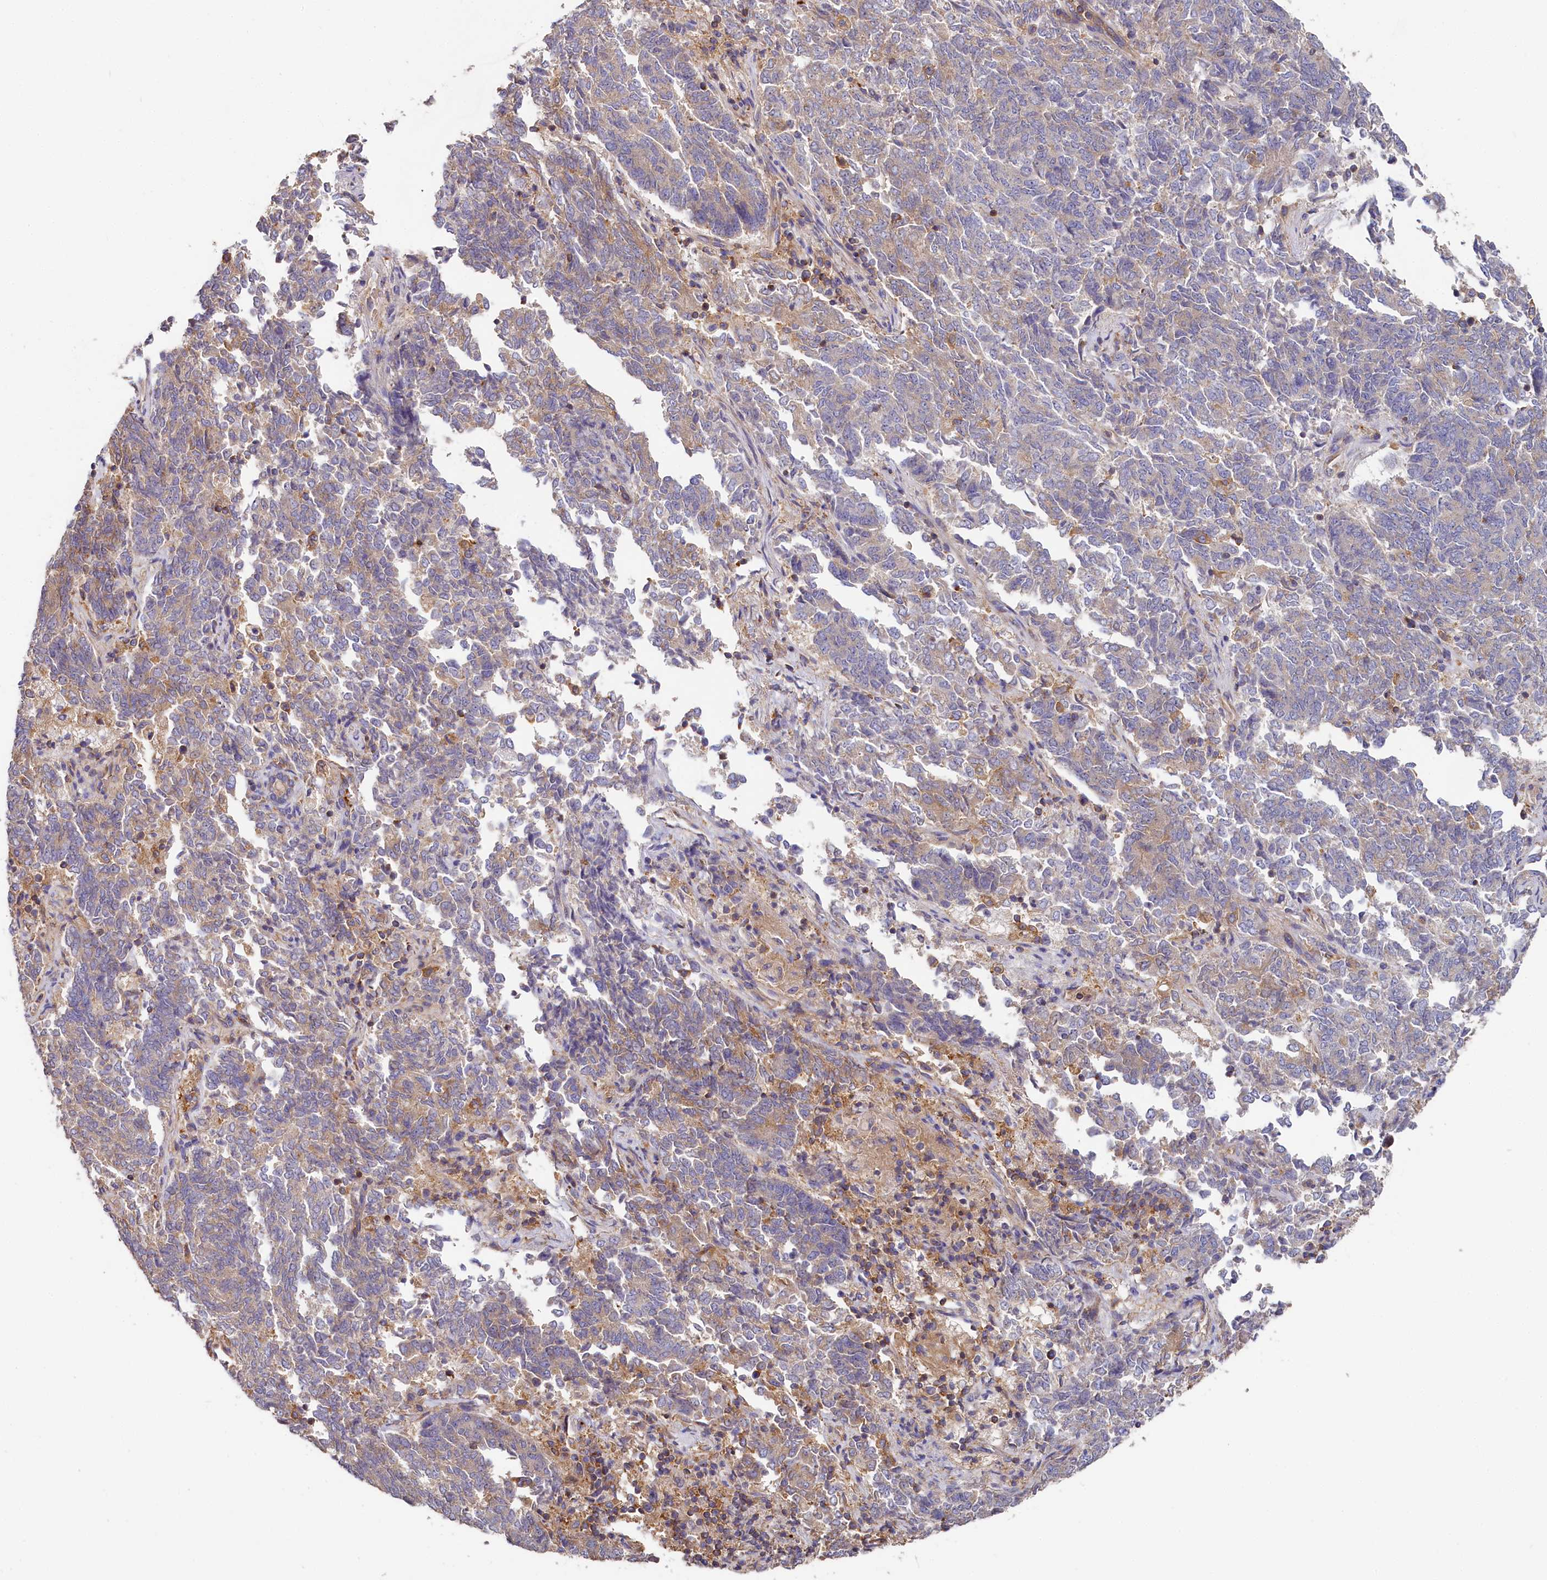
{"staining": {"intensity": "weak", "quantity": "<25%", "location": "cytoplasmic/membranous"}, "tissue": "endometrial cancer", "cell_type": "Tumor cells", "image_type": "cancer", "snomed": [{"axis": "morphology", "description": "Adenocarcinoma, NOS"}, {"axis": "topography", "description": "Endometrium"}], "caption": "Tumor cells are negative for brown protein staining in endometrial cancer (adenocarcinoma).", "gene": "PPIP5K1", "patient": {"sex": "female", "age": 80}}